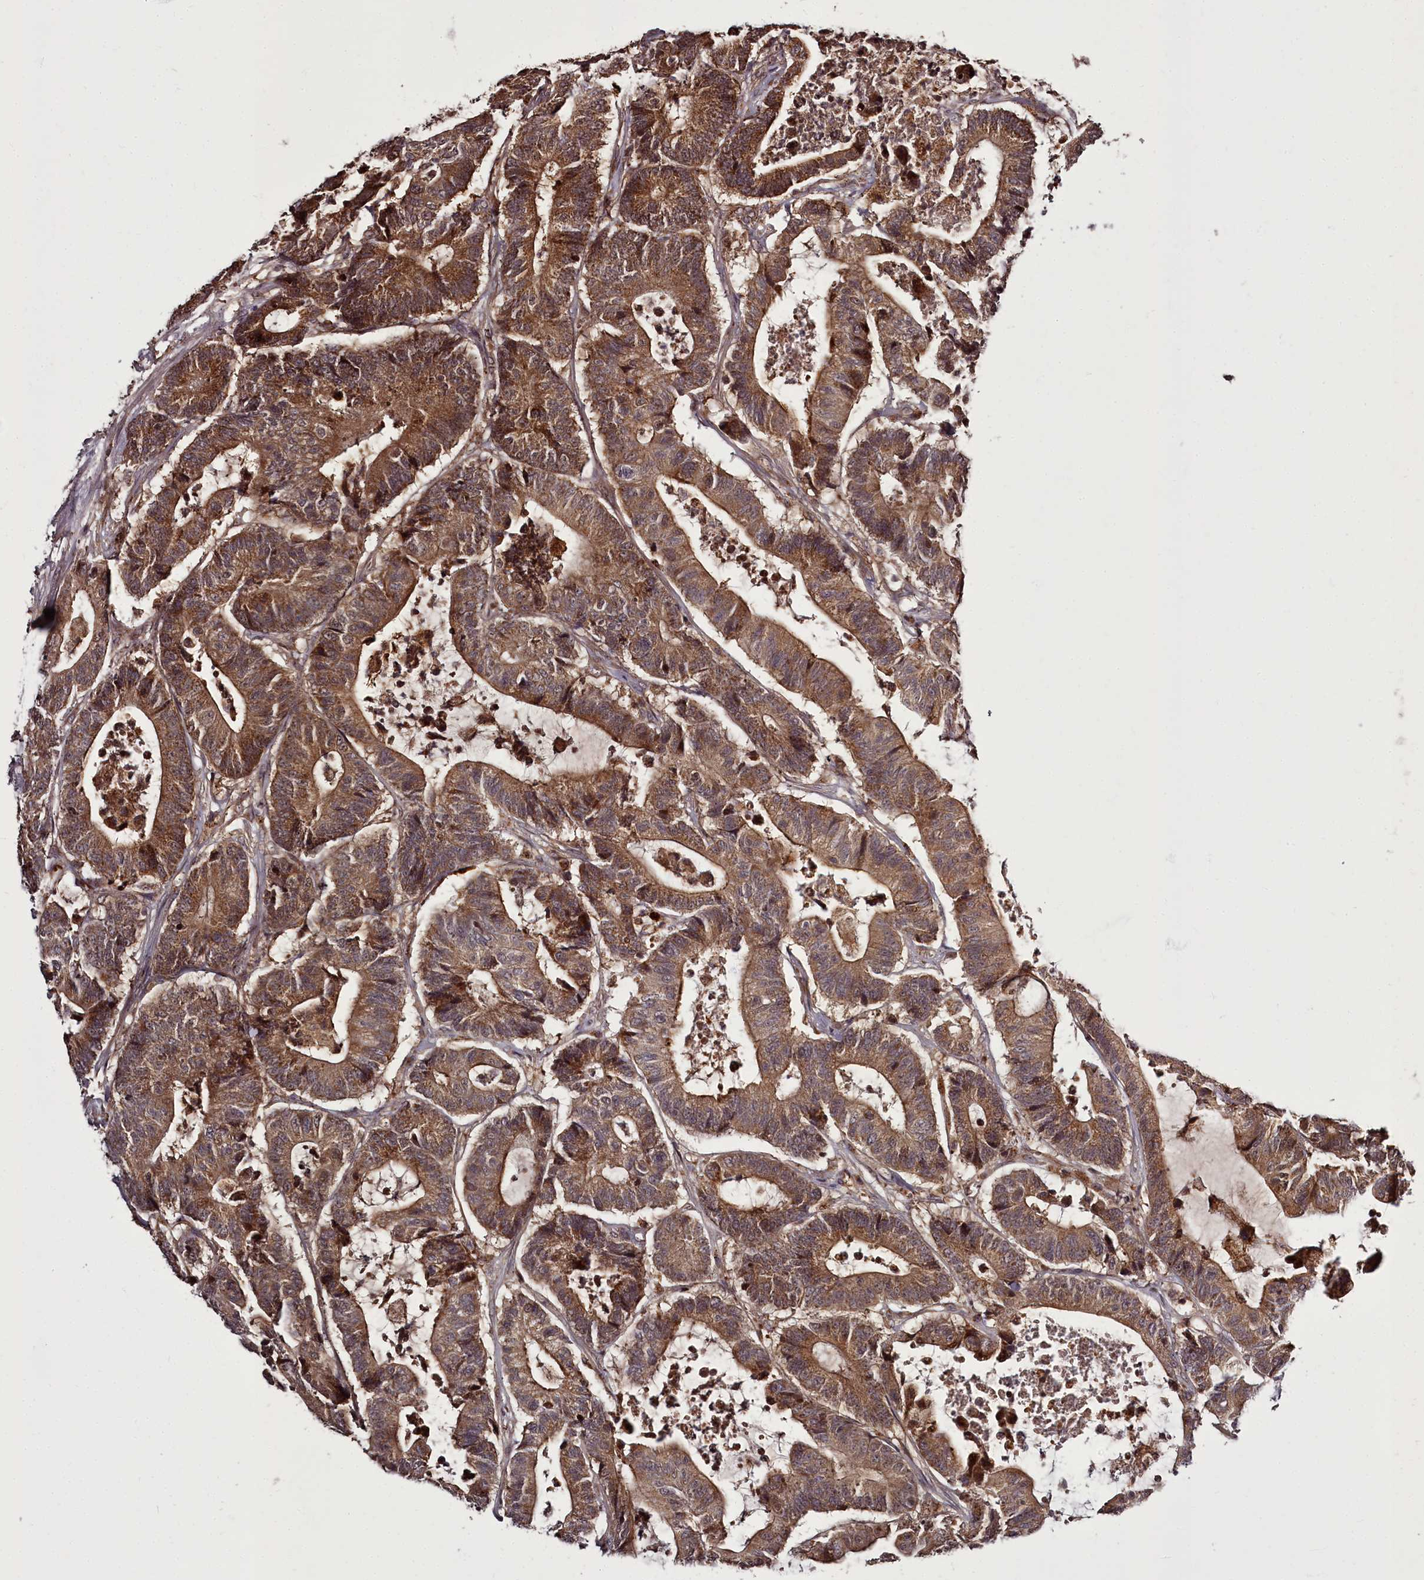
{"staining": {"intensity": "moderate", "quantity": ">75%", "location": "cytoplasmic/membranous,nuclear"}, "tissue": "colorectal cancer", "cell_type": "Tumor cells", "image_type": "cancer", "snomed": [{"axis": "morphology", "description": "Adenocarcinoma, NOS"}, {"axis": "topography", "description": "Colon"}], "caption": "The photomicrograph demonstrates a brown stain indicating the presence of a protein in the cytoplasmic/membranous and nuclear of tumor cells in colorectal adenocarcinoma.", "gene": "PCBP2", "patient": {"sex": "female", "age": 84}}